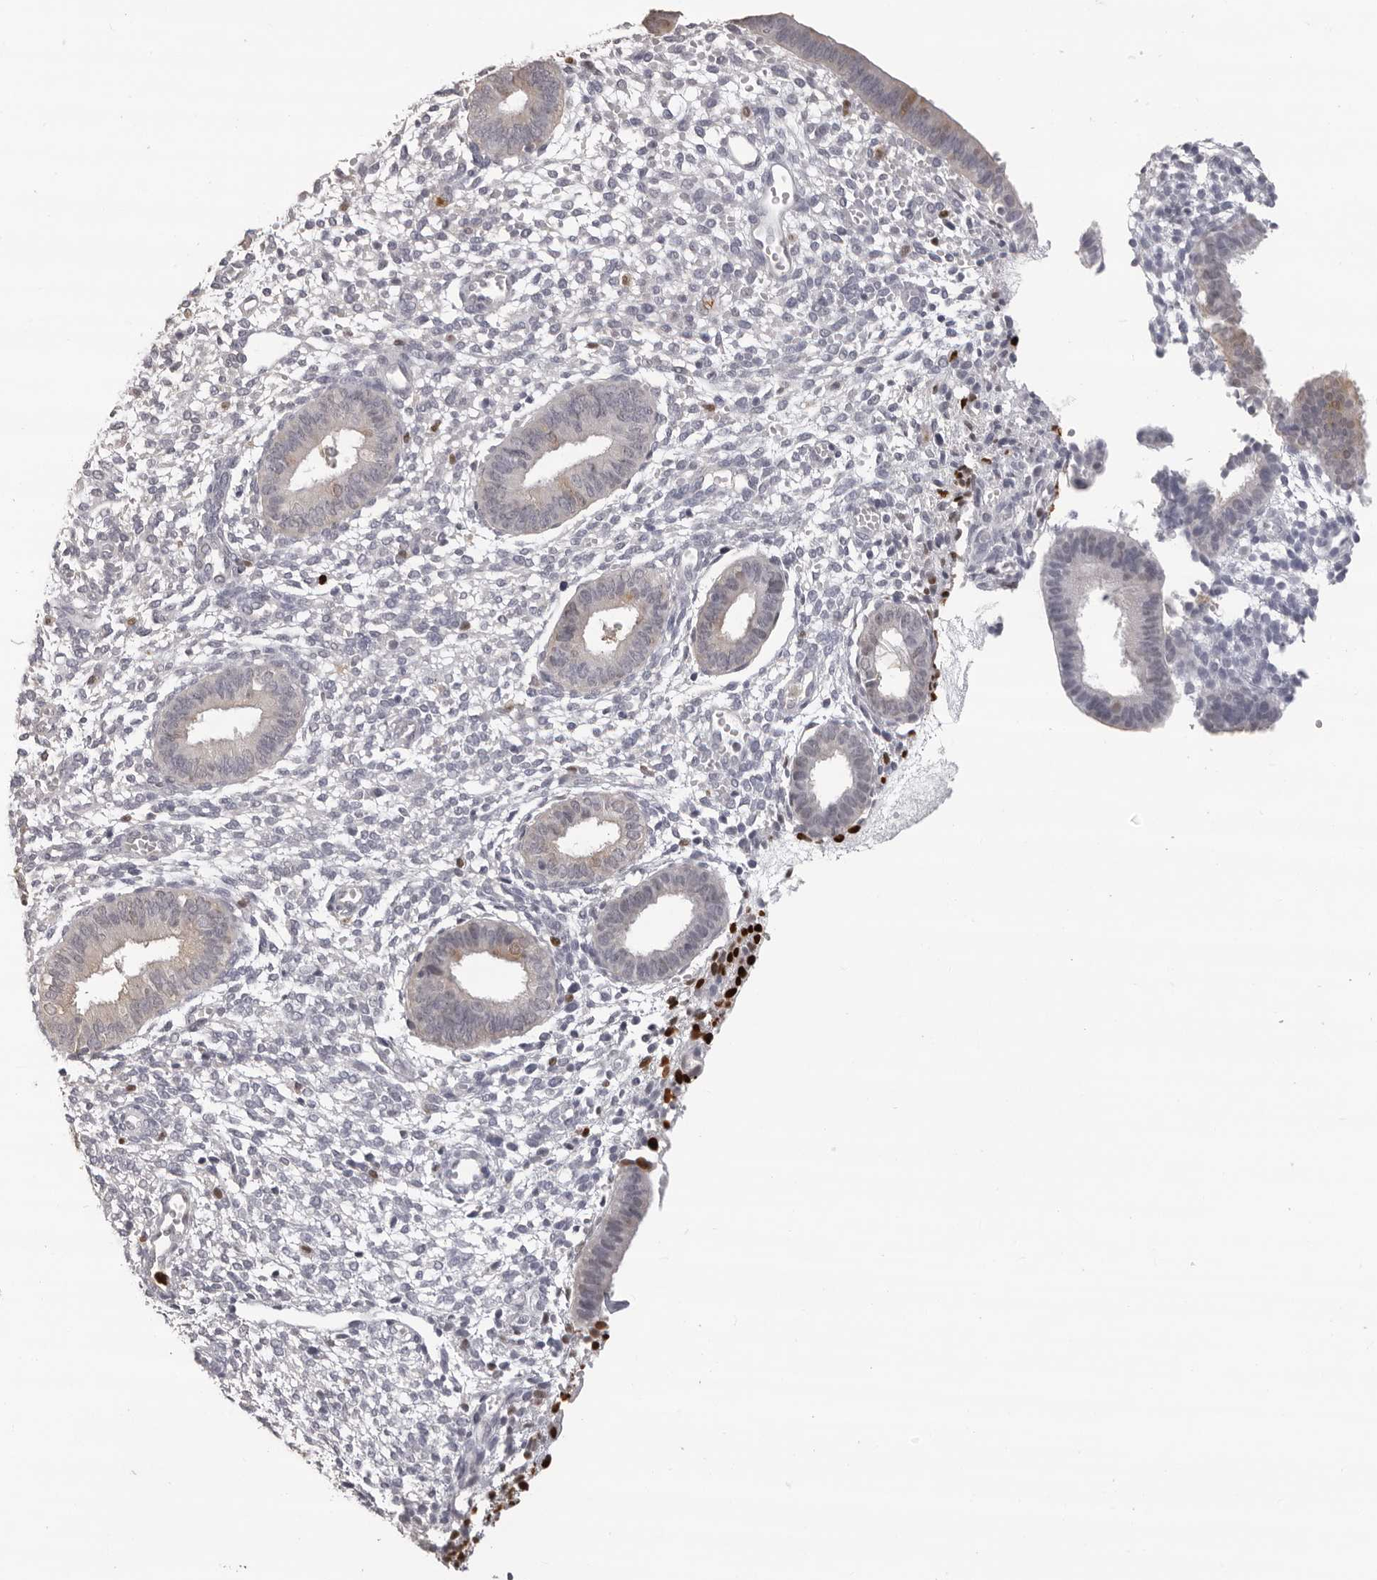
{"staining": {"intensity": "negative", "quantity": "none", "location": "none"}, "tissue": "endometrium", "cell_type": "Cells in endometrial stroma", "image_type": "normal", "snomed": [{"axis": "morphology", "description": "Normal tissue, NOS"}, {"axis": "topography", "description": "Endometrium"}], "caption": "The image demonstrates no staining of cells in endometrial stroma in normal endometrium.", "gene": "IL31", "patient": {"sex": "female", "age": 46}}